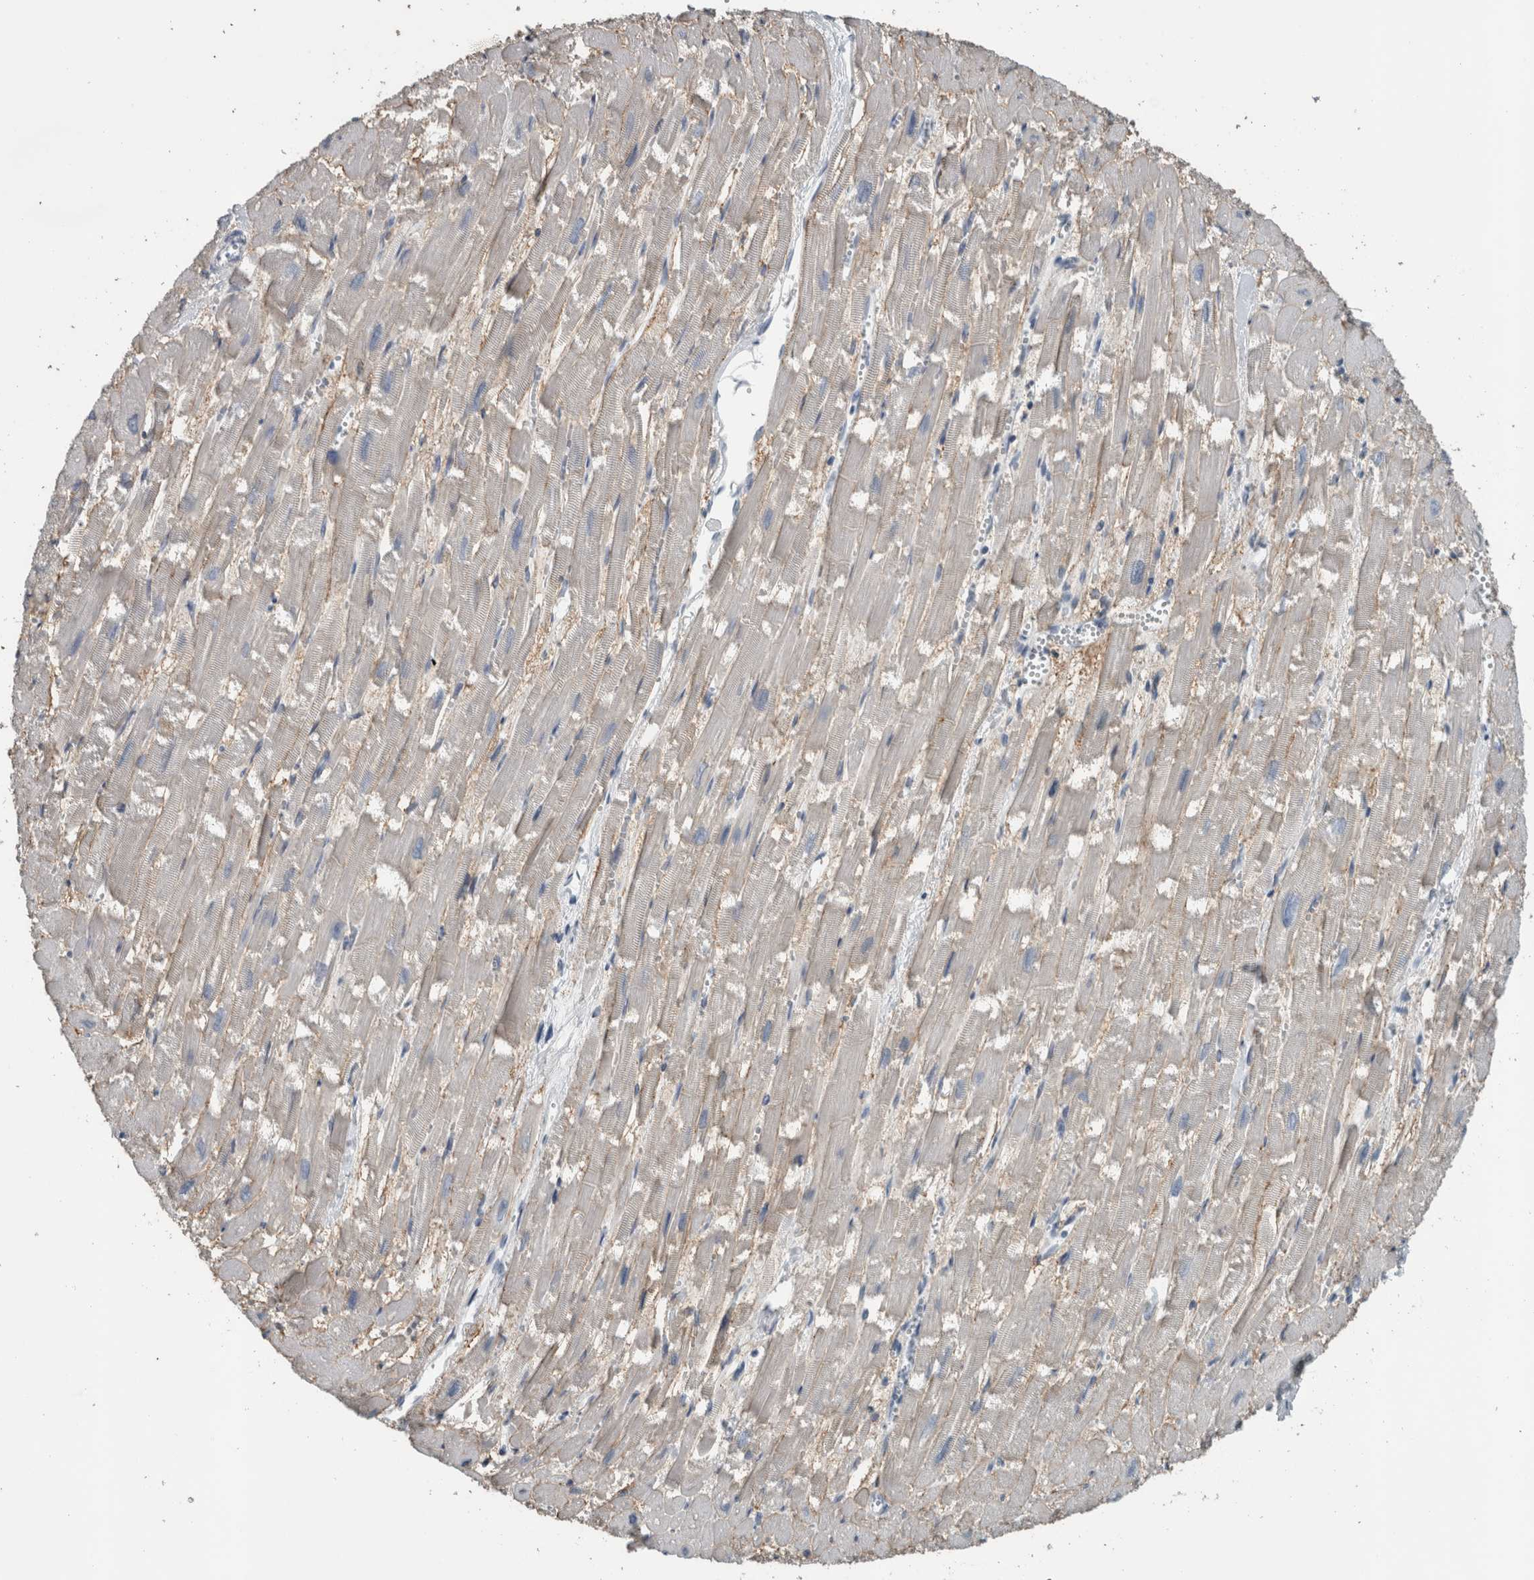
{"staining": {"intensity": "moderate", "quantity": "25%-75%", "location": "cytoplasmic/membranous"}, "tissue": "heart muscle", "cell_type": "Cardiomyocytes", "image_type": "normal", "snomed": [{"axis": "morphology", "description": "Normal tissue, NOS"}, {"axis": "topography", "description": "Heart"}], "caption": "An image of human heart muscle stained for a protein exhibits moderate cytoplasmic/membranous brown staining in cardiomyocytes.", "gene": "ACSF2", "patient": {"sex": "male", "age": 54}}